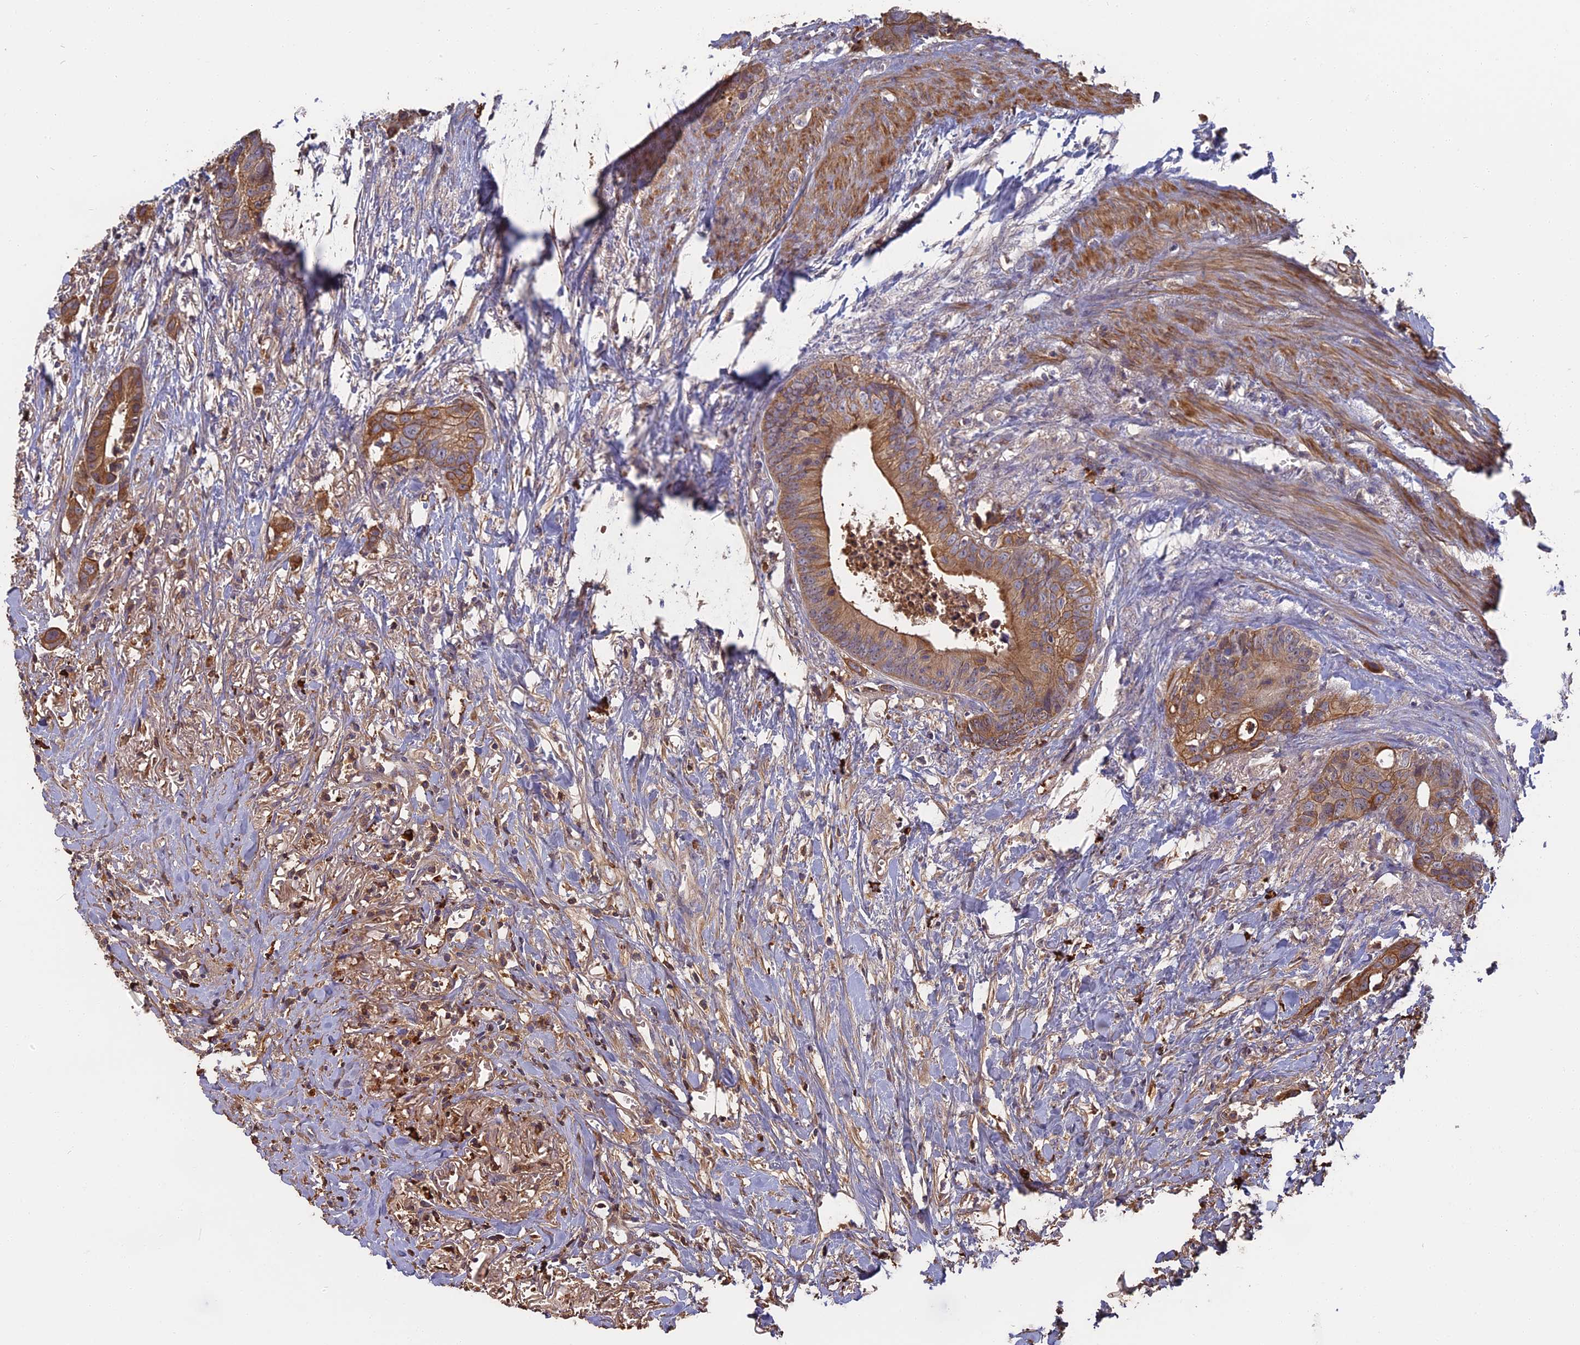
{"staining": {"intensity": "moderate", "quantity": "25%-75%", "location": "cytoplasmic/membranous"}, "tissue": "colorectal cancer", "cell_type": "Tumor cells", "image_type": "cancer", "snomed": [{"axis": "morphology", "description": "Adenocarcinoma, NOS"}, {"axis": "topography", "description": "Colon"}], "caption": "Adenocarcinoma (colorectal) tissue reveals moderate cytoplasmic/membranous positivity in approximately 25%-75% of tumor cells, visualized by immunohistochemistry. The protein of interest is stained brown, and the nuclei are stained in blue (DAB (3,3'-diaminobenzidine) IHC with brightfield microscopy, high magnification).", "gene": "ERMAP", "patient": {"sex": "female", "age": 57}}